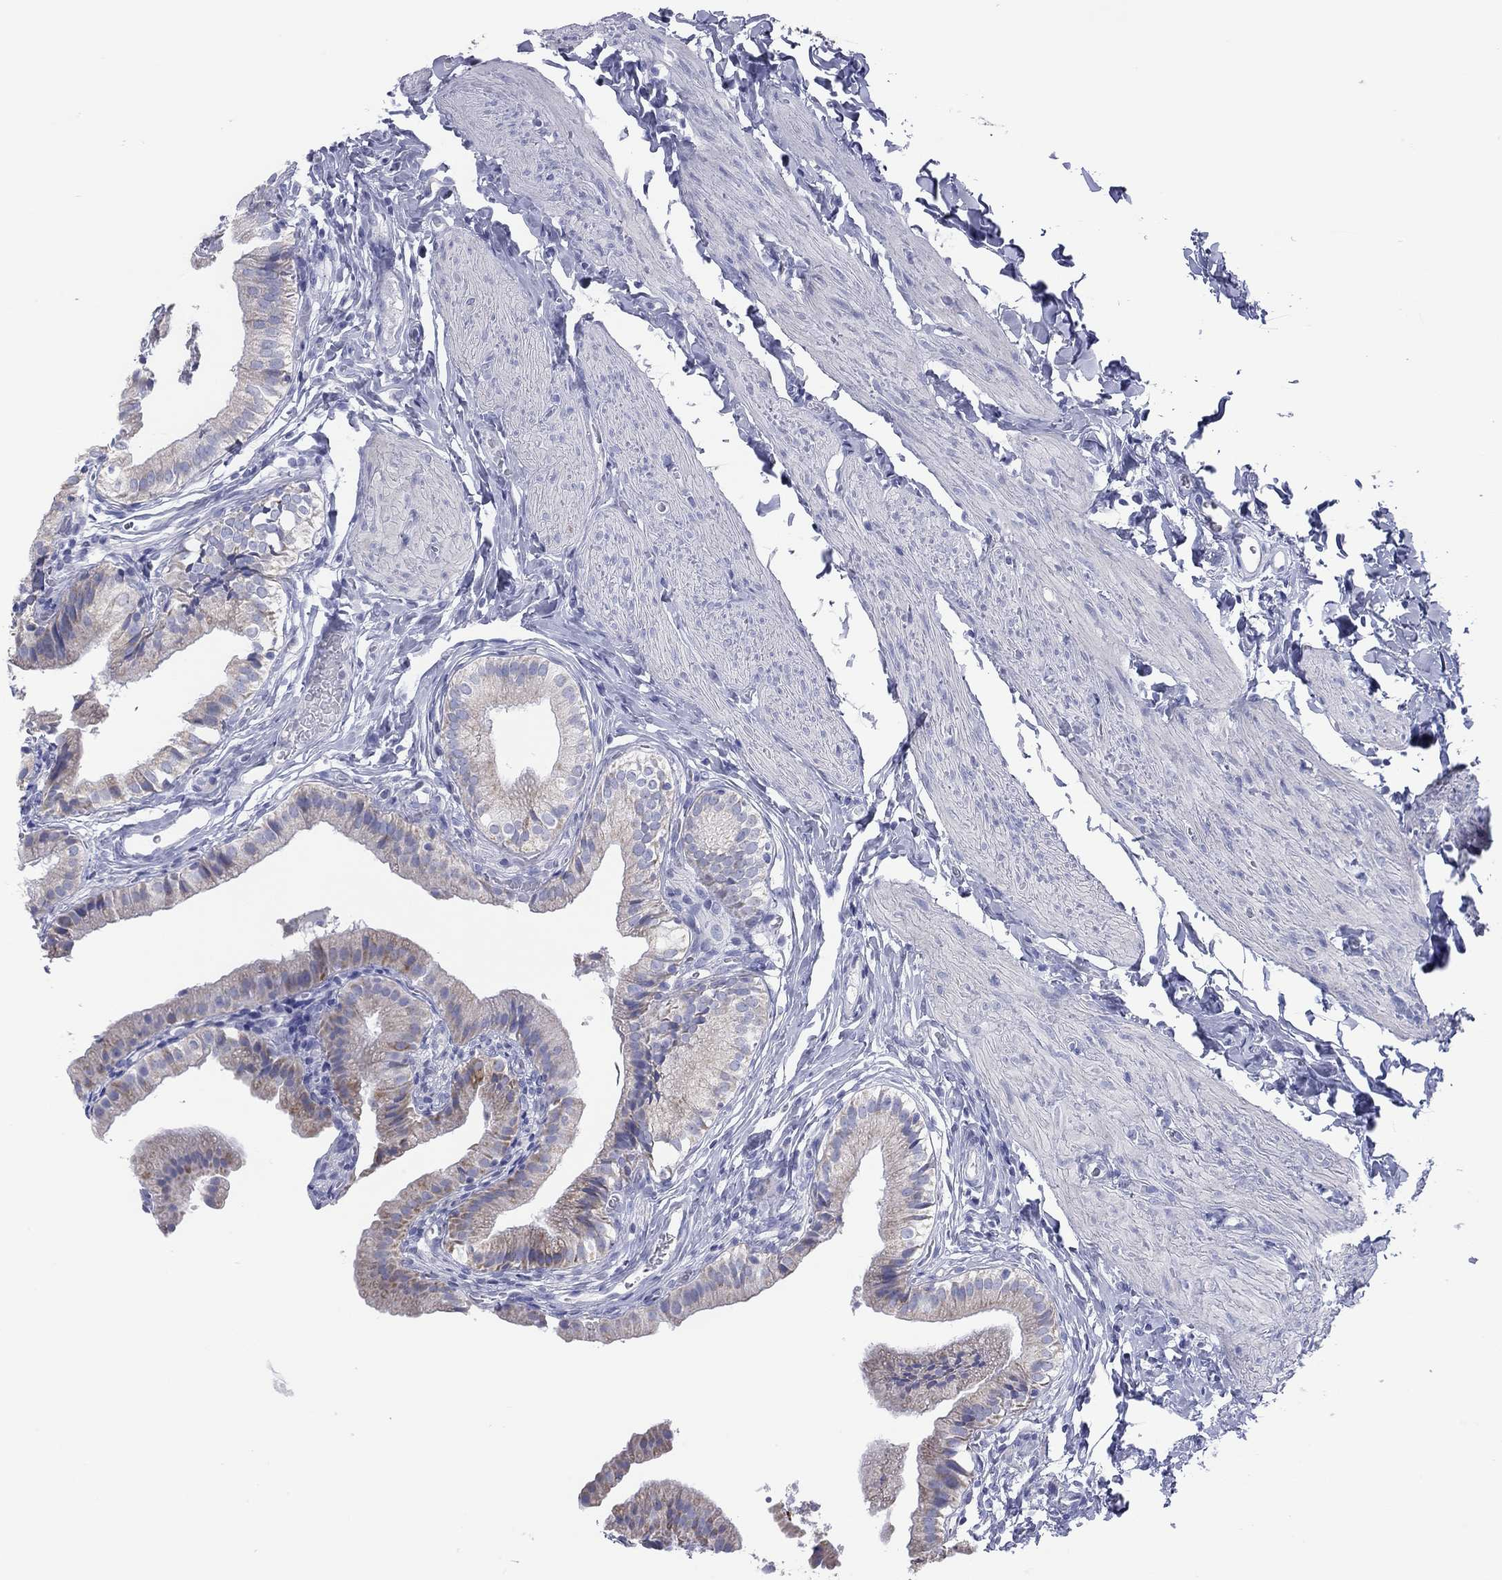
{"staining": {"intensity": "moderate", "quantity": "<25%", "location": "cytoplasmic/membranous"}, "tissue": "gallbladder", "cell_type": "Glandular cells", "image_type": "normal", "snomed": [{"axis": "morphology", "description": "Normal tissue, NOS"}, {"axis": "topography", "description": "Gallbladder"}], "caption": "A low amount of moderate cytoplasmic/membranous positivity is present in about <25% of glandular cells in unremarkable gallbladder. The staining was performed using DAB (3,3'-diaminobenzidine) to visualize the protein expression in brown, while the nuclei were stained in blue with hematoxylin (Magnification: 20x).", "gene": "VSIG10", "patient": {"sex": "female", "age": 47}}